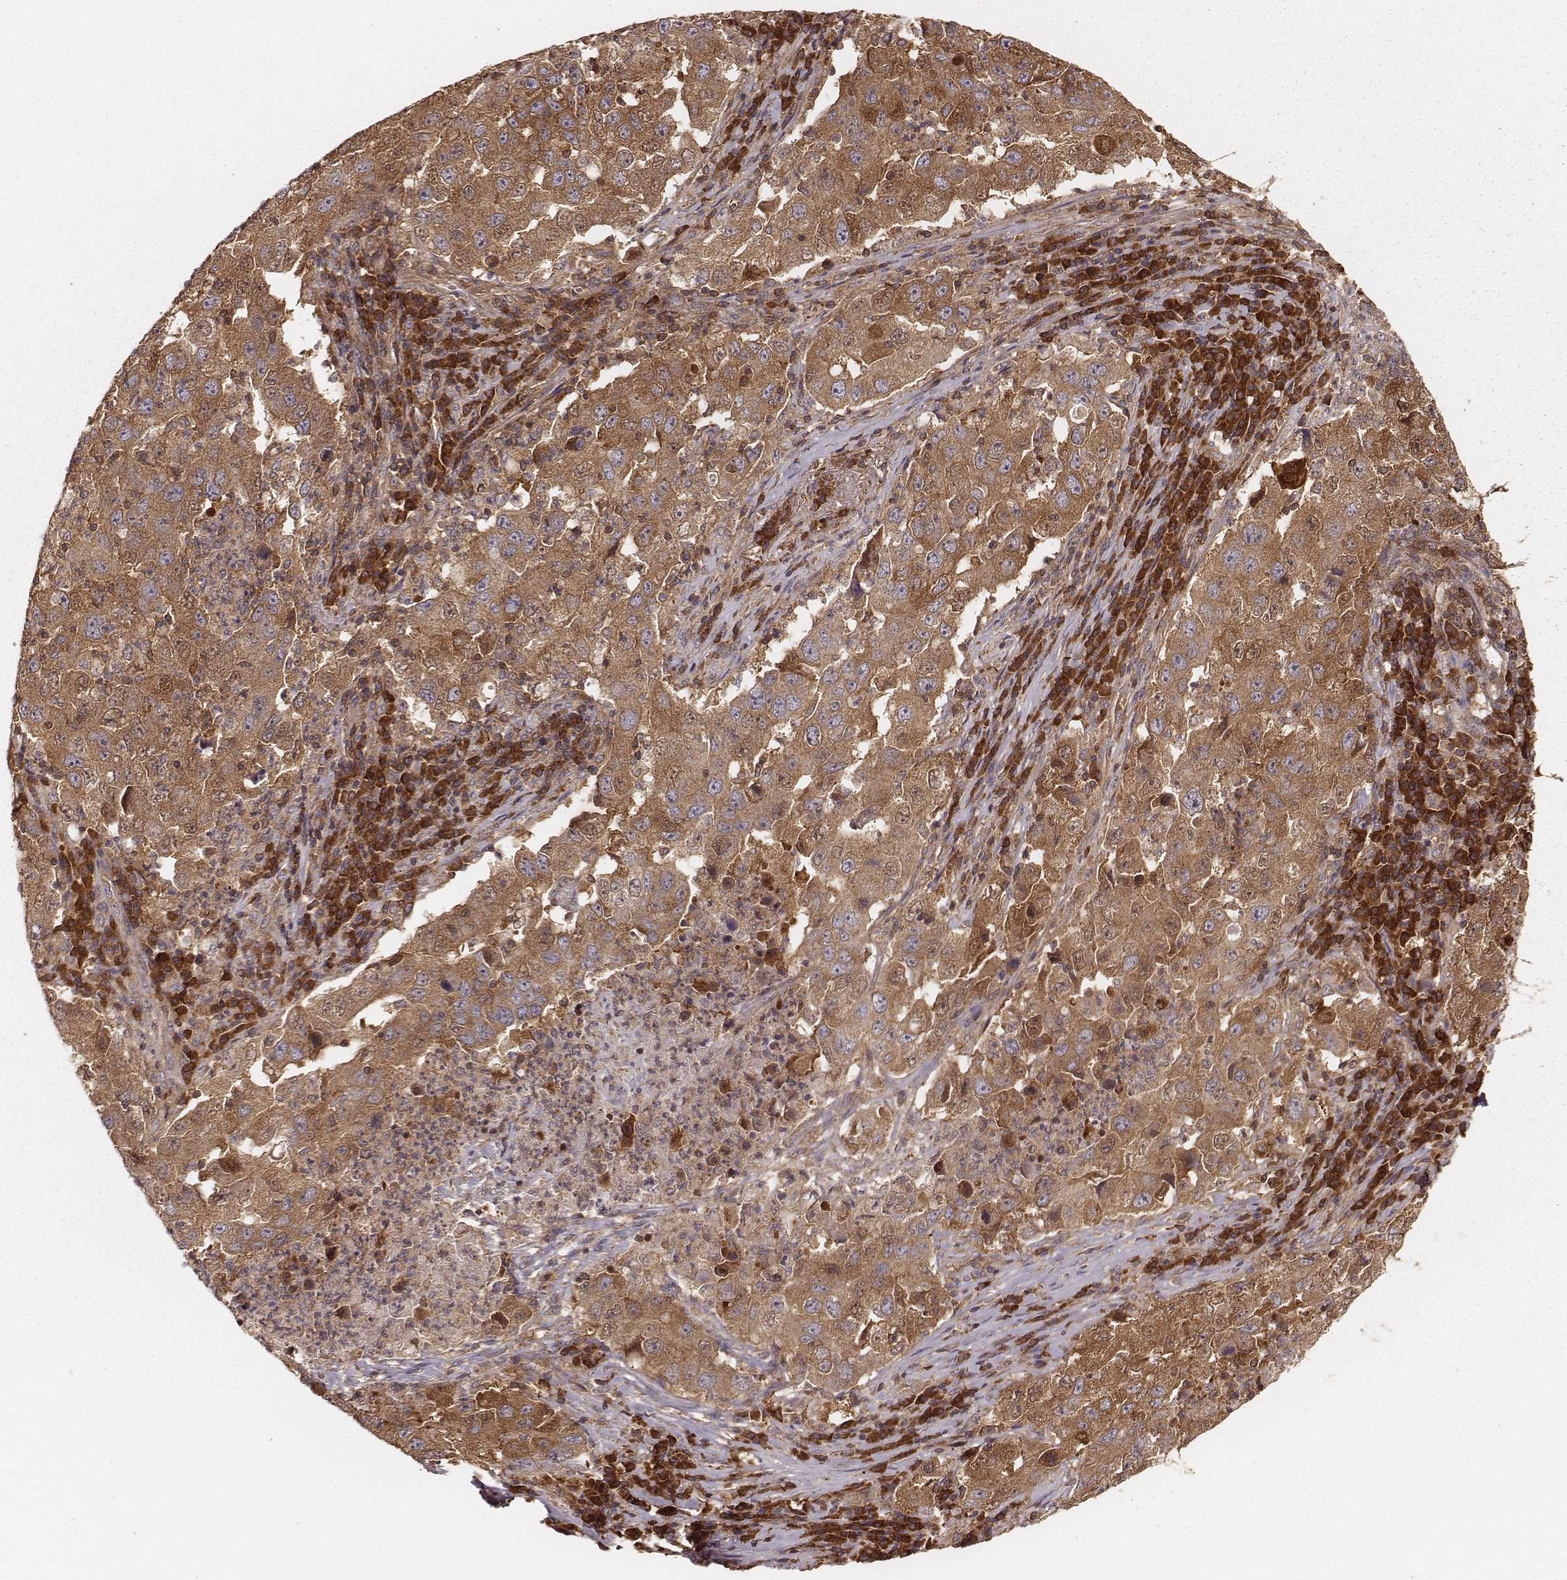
{"staining": {"intensity": "moderate", "quantity": ">75%", "location": "cytoplasmic/membranous"}, "tissue": "lung cancer", "cell_type": "Tumor cells", "image_type": "cancer", "snomed": [{"axis": "morphology", "description": "Adenocarcinoma, NOS"}, {"axis": "topography", "description": "Lung"}], "caption": "A histopathology image of lung cancer (adenocarcinoma) stained for a protein demonstrates moderate cytoplasmic/membranous brown staining in tumor cells.", "gene": "CARS1", "patient": {"sex": "male", "age": 73}}